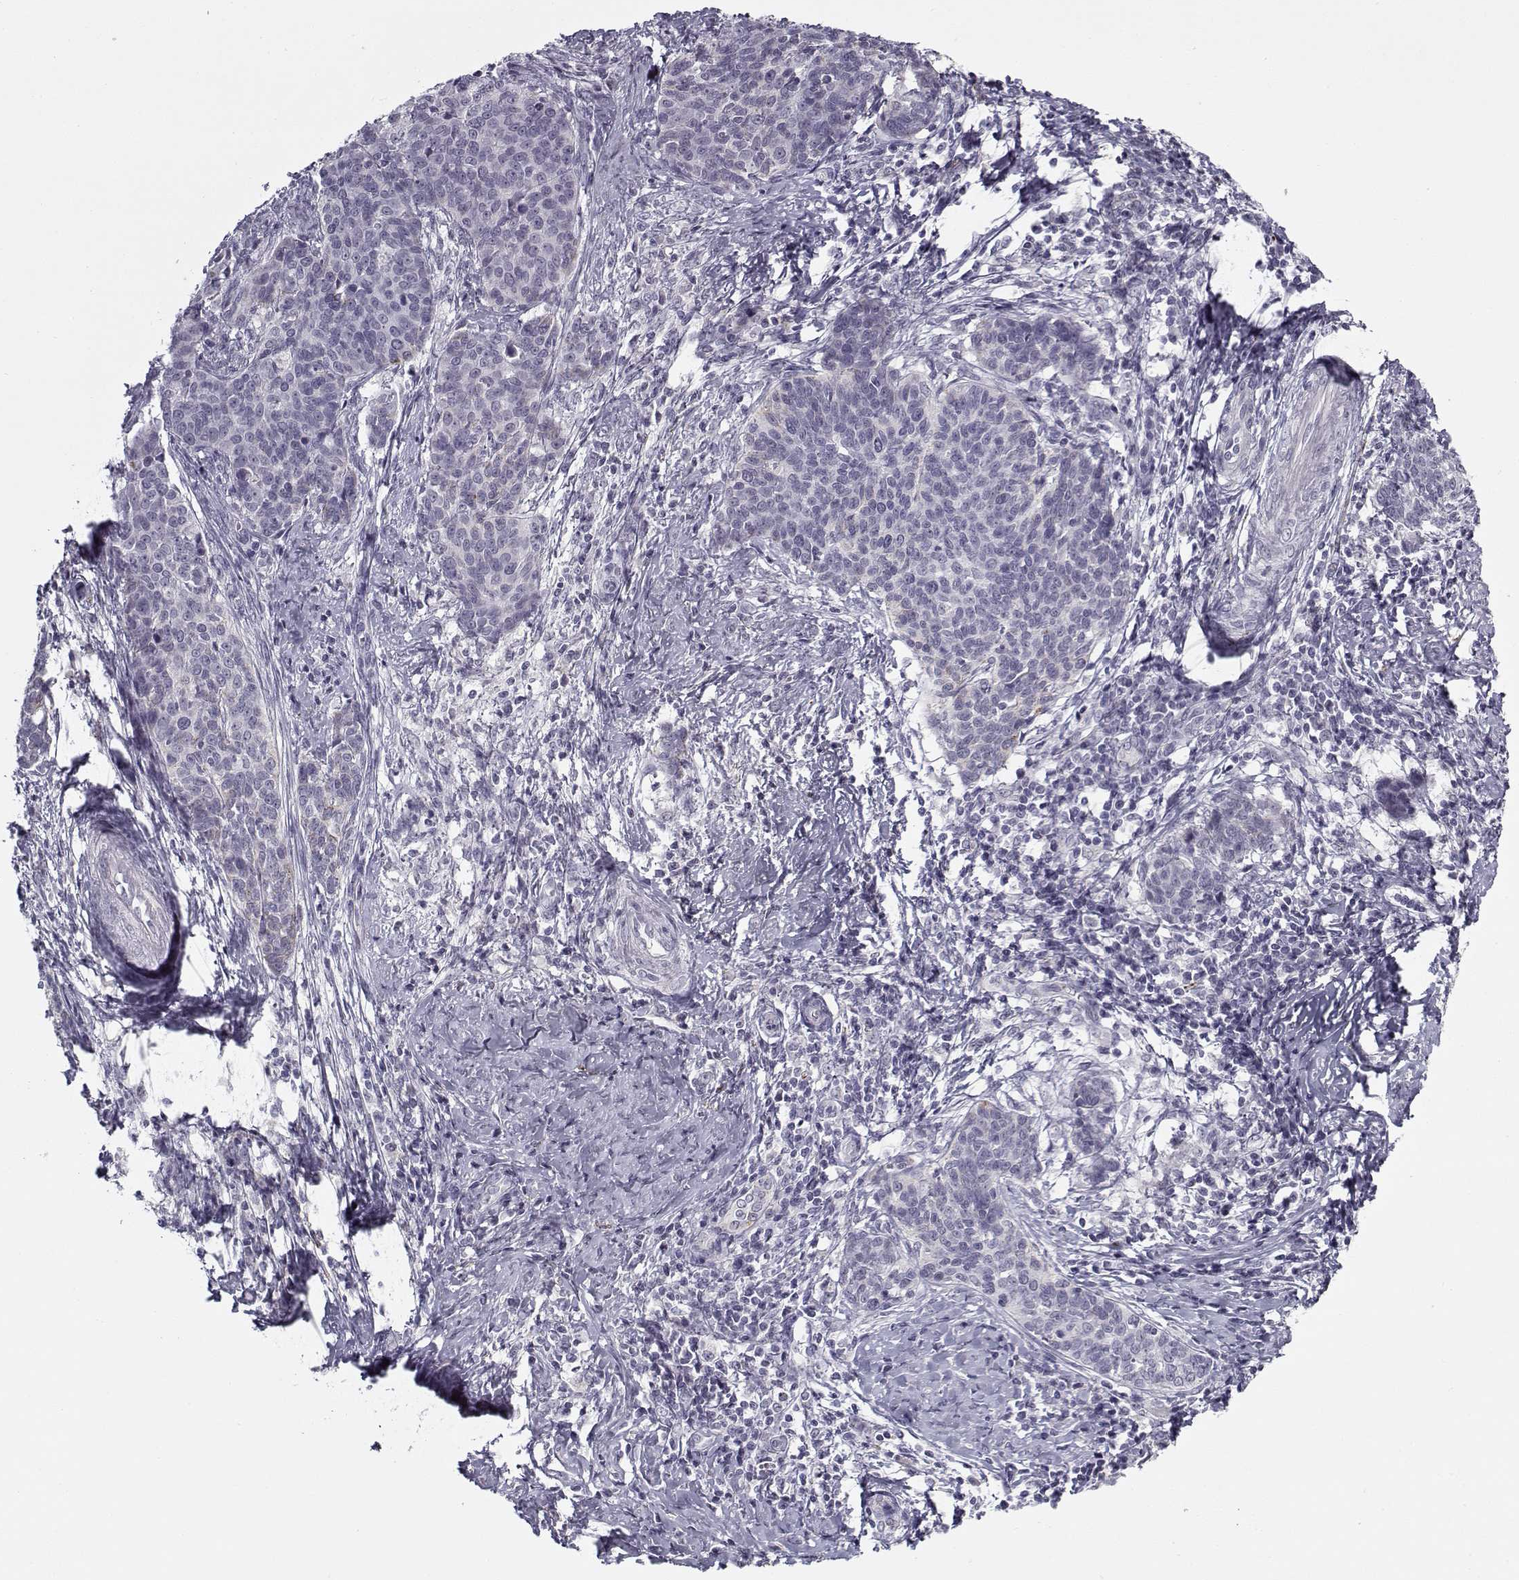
{"staining": {"intensity": "negative", "quantity": "none", "location": "none"}, "tissue": "cervical cancer", "cell_type": "Tumor cells", "image_type": "cancer", "snomed": [{"axis": "morphology", "description": "Squamous cell carcinoma, NOS"}, {"axis": "topography", "description": "Cervix"}], "caption": "Tumor cells are negative for brown protein staining in cervical cancer (squamous cell carcinoma).", "gene": "SNCA", "patient": {"sex": "female", "age": 39}}